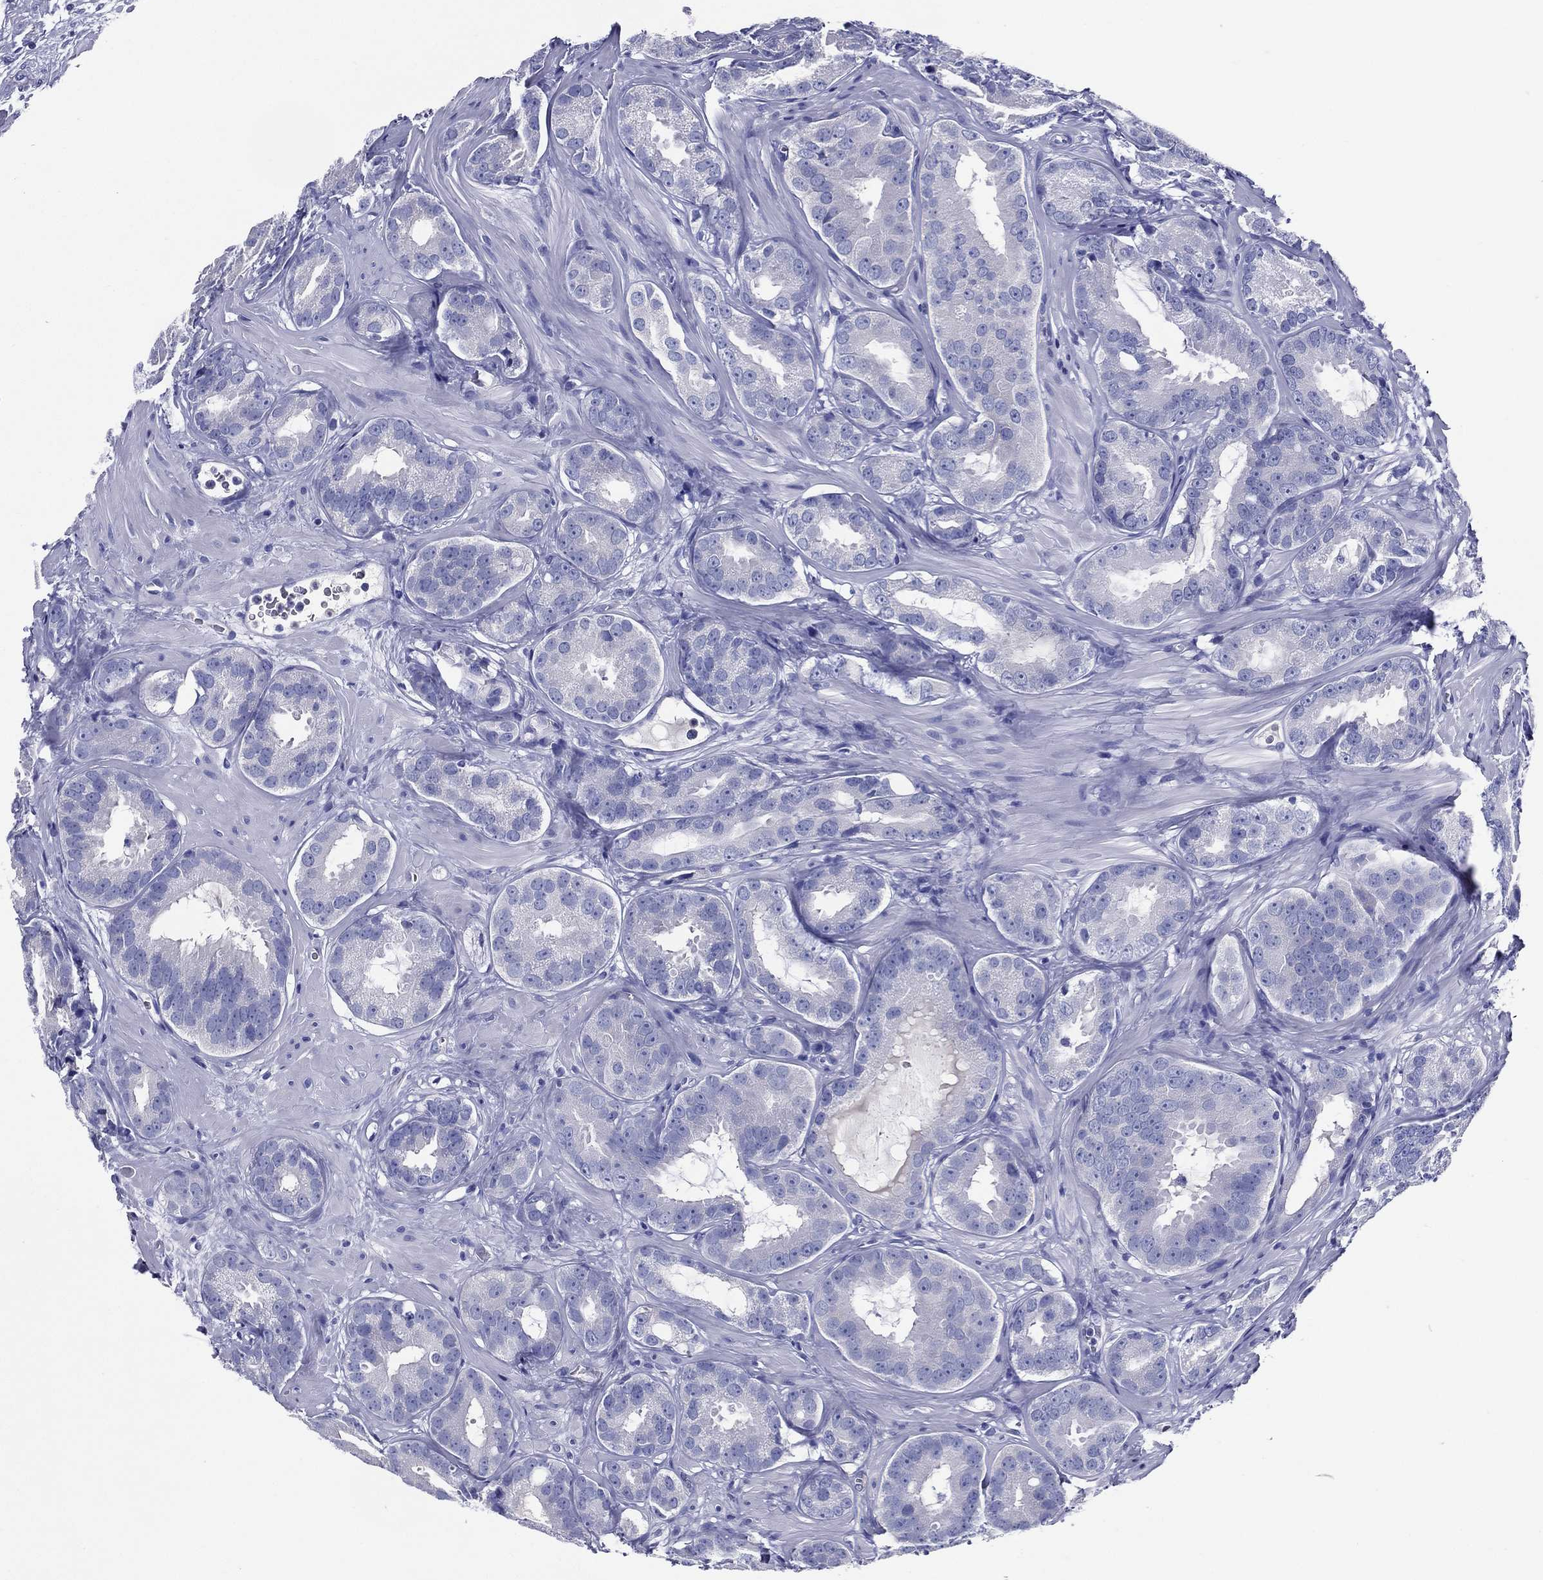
{"staining": {"intensity": "negative", "quantity": "none", "location": "none"}, "tissue": "prostate cancer", "cell_type": "Tumor cells", "image_type": "cancer", "snomed": [{"axis": "morphology", "description": "Adenocarcinoma, NOS"}, {"axis": "topography", "description": "Prostate"}], "caption": "This is a micrograph of IHC staining of adenocarcinoma (prostate), which shows no staining in tumor cells.", "gene": "ACE2", "patient": {"sex": "male", "age": 69}}